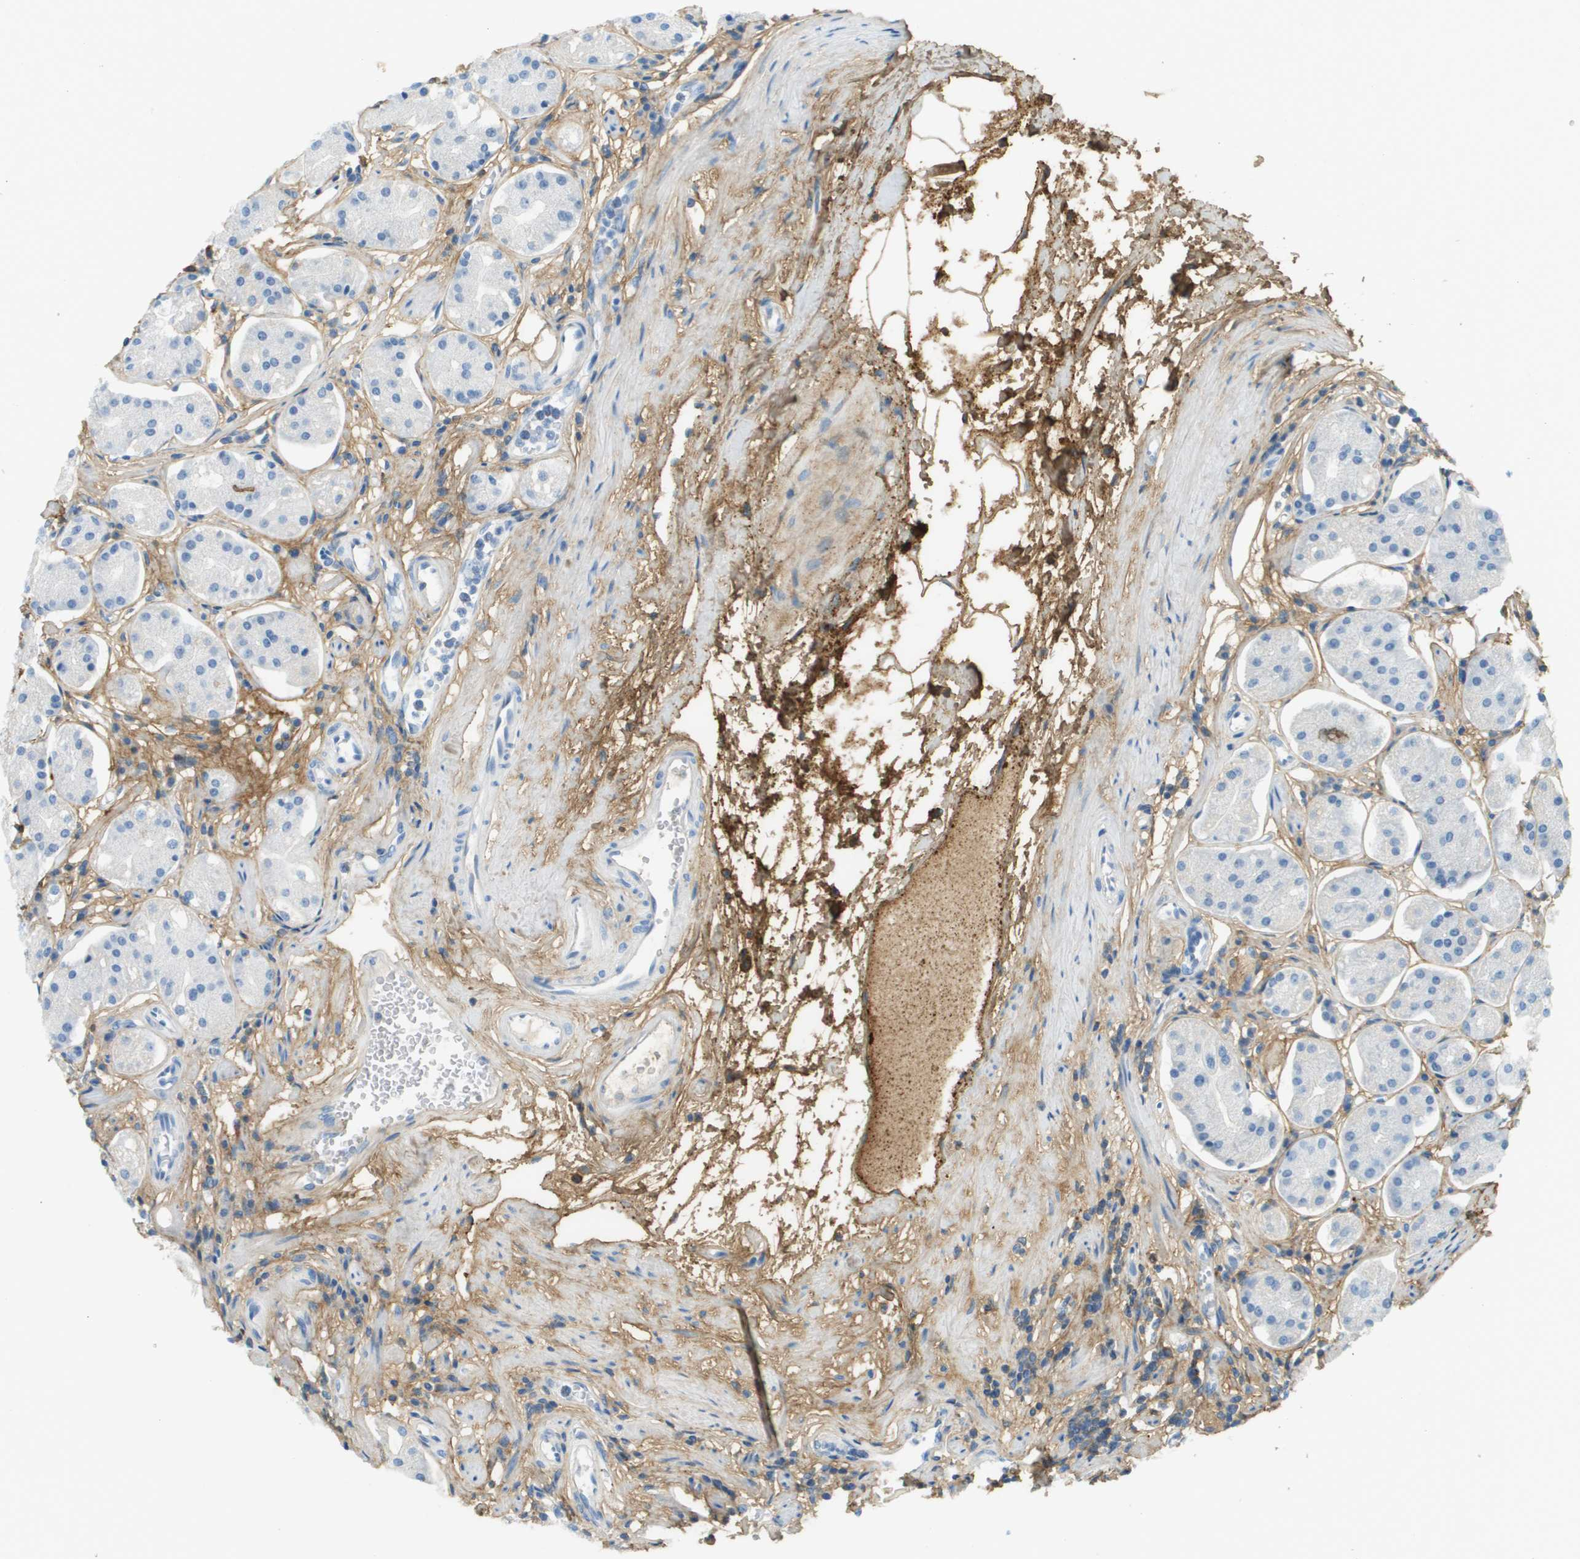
{"staining": {"intensity": "negative", "quantity": "none", "location": "none"}, "tissue": "stomach", "cell_type": "Glandular cells", "image_type": "normal", "snomed": [{"axis": "morphology", "description": "Normal tissue, NOS"}, {"axis": "topography", "description": "Stomach"}, {"axis": "topography", "description": "Stomach, lower"}], "caption": "Stomach was stained to show a protein in brown. There is no significant expression in glandular cells. (Brightfield microscopy of DAB immunohistochemistry at high magnification).", "gene": "DCN", "patient": {"sex": "female", "age": 56}}